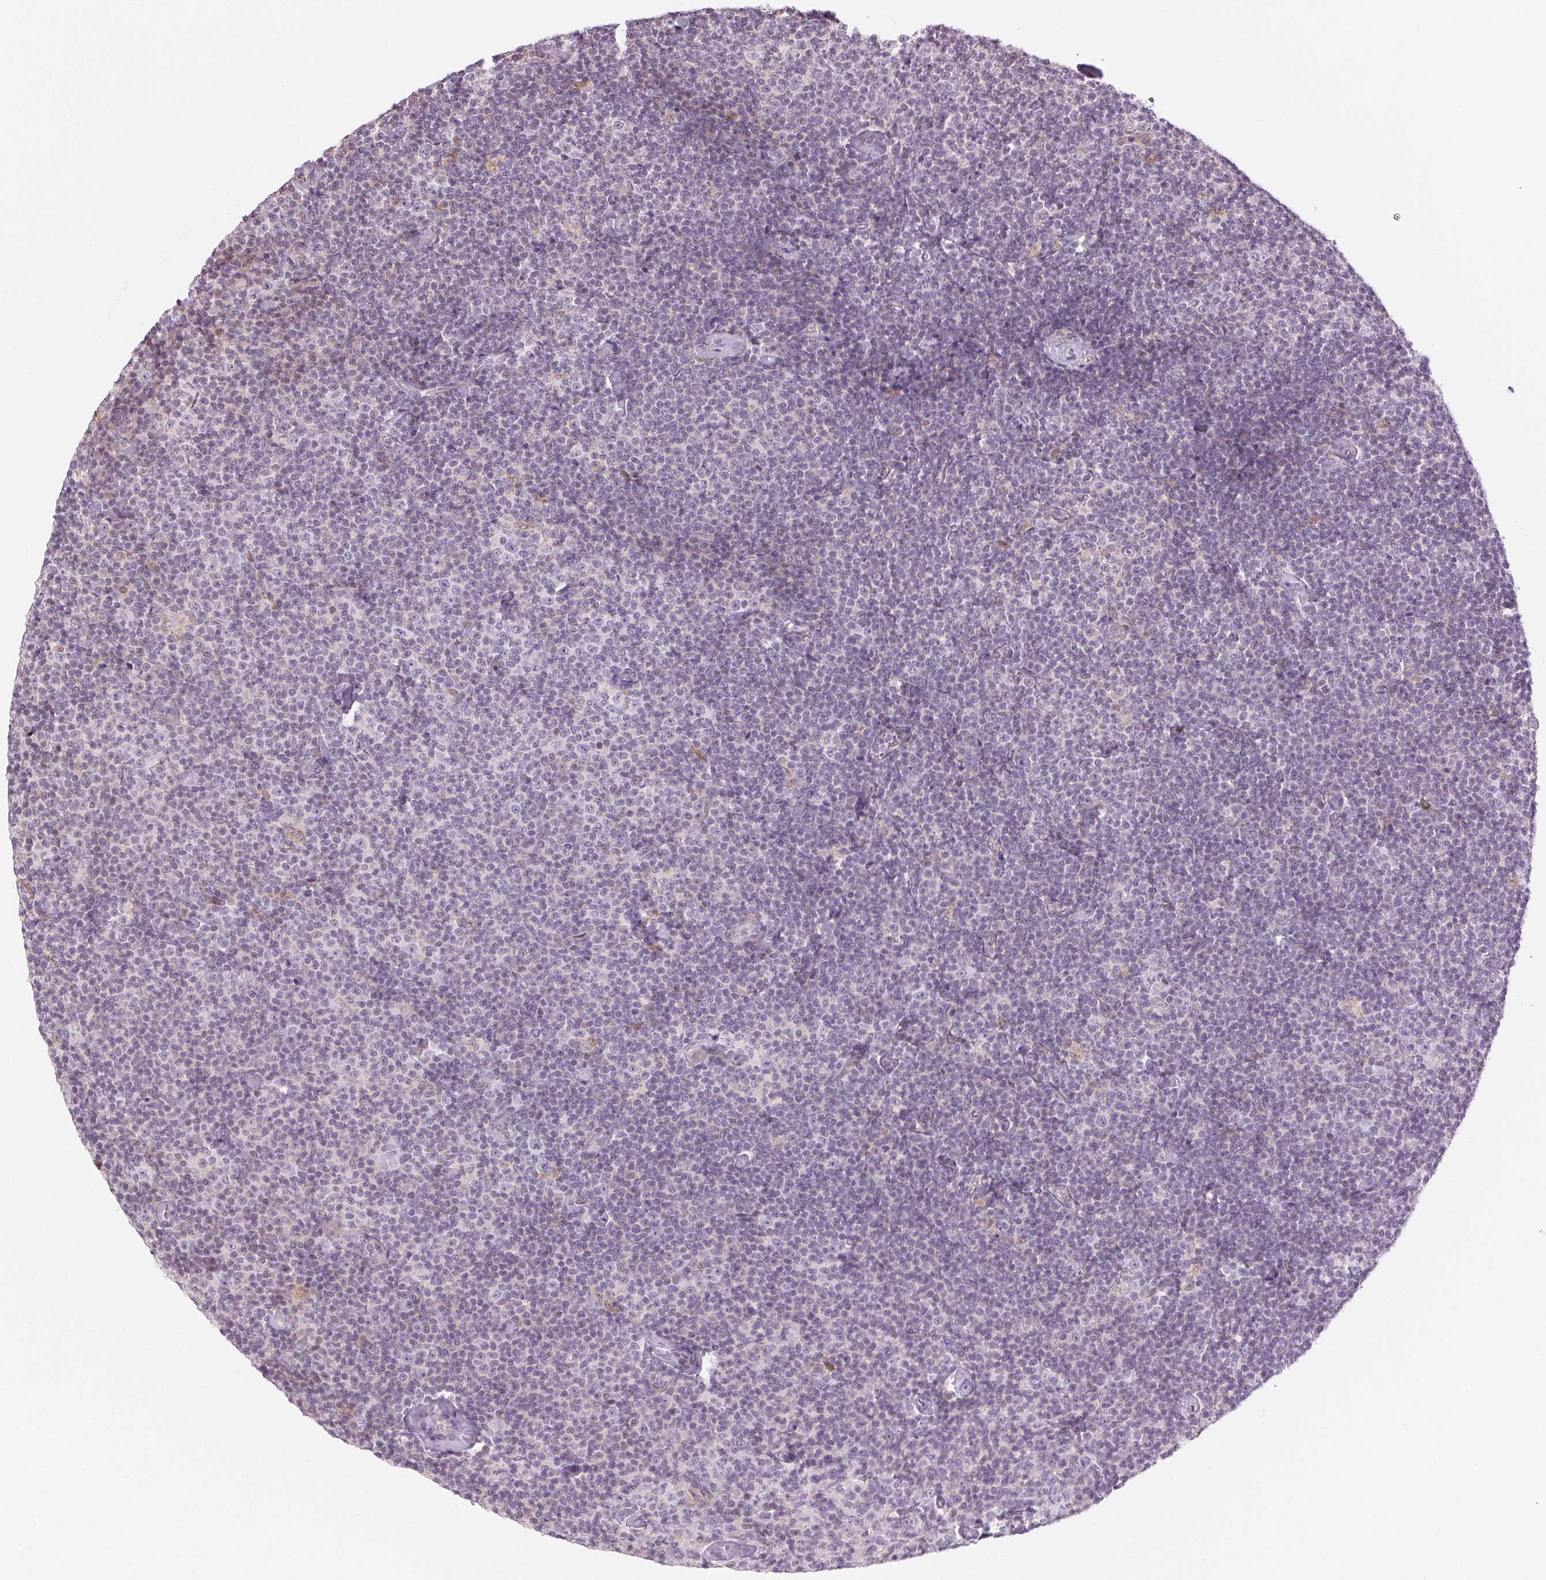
{"staining": {"intensity": "negative", "quantity": "none", "location": "none"}, "tissue": "lymphoma", "cell_type": "Tumor cells", "image_type": "cancer", "snomed": [{"axis": "morphology", "description": "Malignant lymphoma, non-Hodgkin's type, Low grade"}, {"axis": "topography", "description": "Lymph node"}], "caption": "IHC of human low-grade malignant lymphoma, non-Hodgkin's type displays no positivity in tumor cells. Brightfield microscopy of immunohistochemistry stained with DAB (3,3'-diaminobenzidine) (brown) and hematoxylin (blue), captured at high magnification.", "gene": "SLC6A19", "patient": {"sex": "male", "age": 81}}